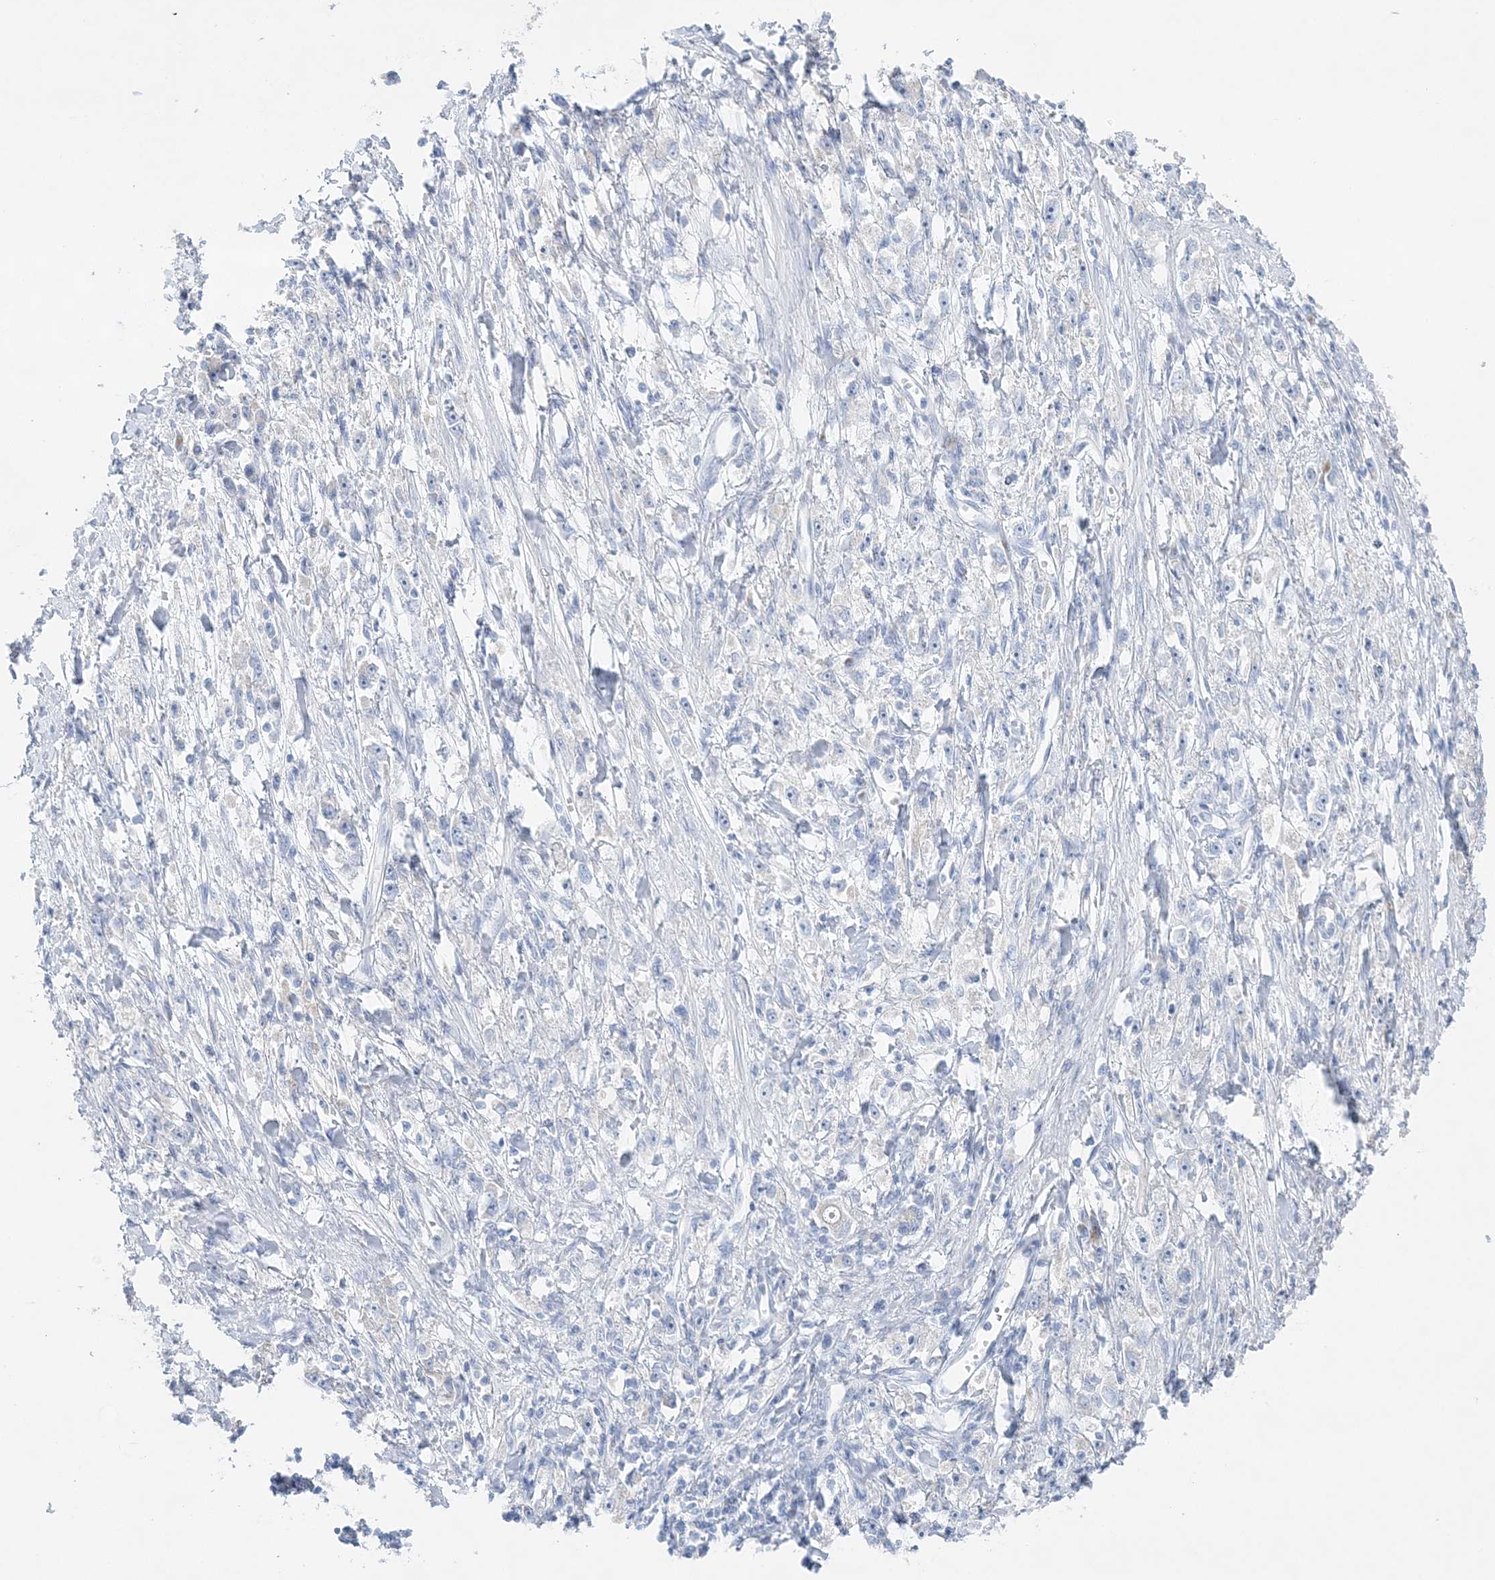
{"staining": {"intensity": "negative", "quantity": "none", "location": "none"}, "tissue": "stomach cancer", "cell_type": "Tumor cells", "image_type": "cancer", "snomed": [{"axis": "morphology", "description": "Adenocarcinoma, NOS"}, {"axis": "topography", "description": "Stomach"}], "caption": "DAB immunohistochemical staining of stomach cancer reveals no significant expression in tumor cells.", "gene": "SLC5A6", "patient": {"sex": "female", "age": 59}}